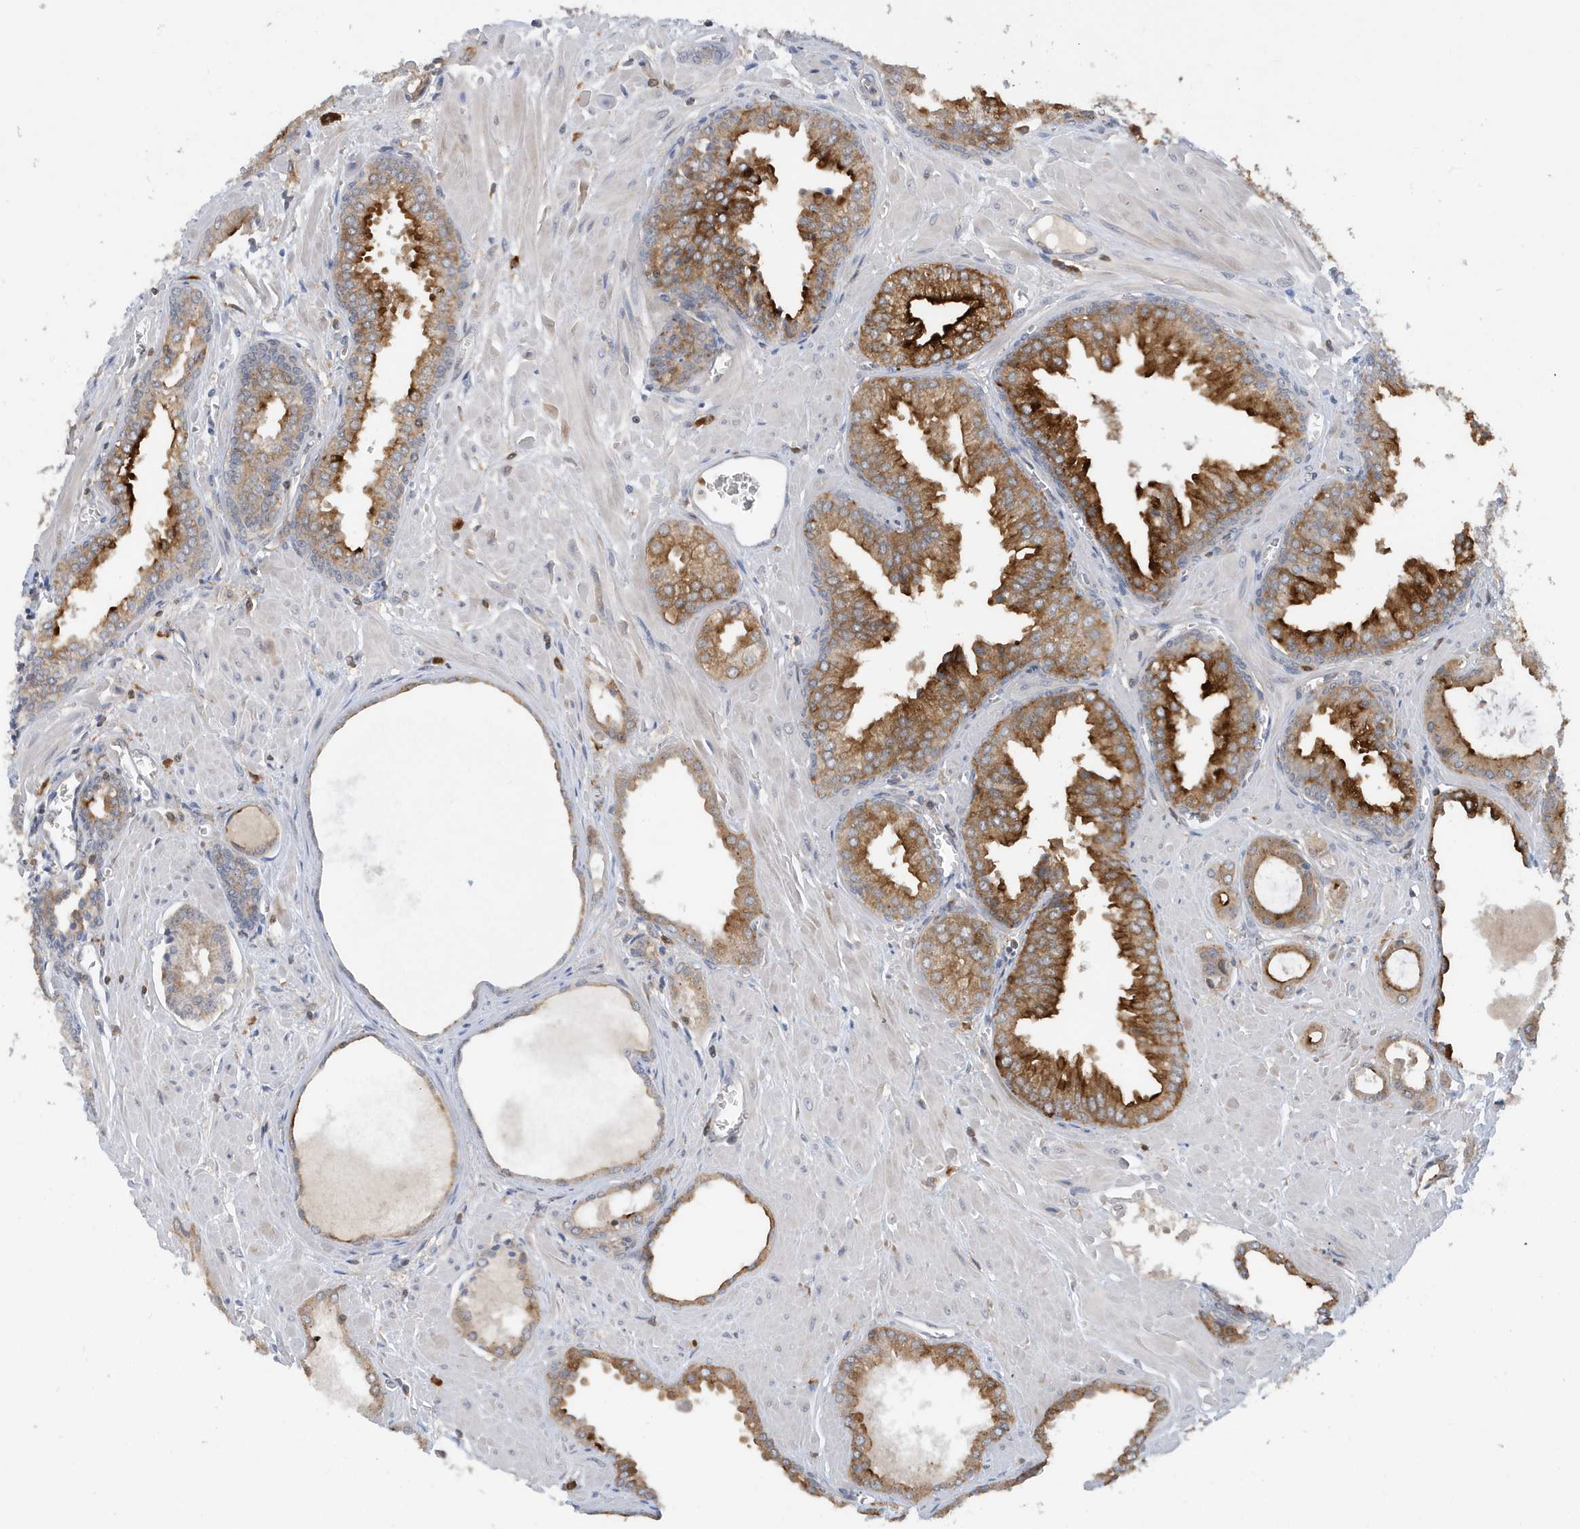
{"staining": {"intensity": "moderate", "quantity": "25%-75%", "location": "cytoplasmic/membranous"}, "tissue": "prostate cancer", "cell_type": "Tumor cells", "image_type": "cancer", "snomed": [{"axis": "morphology", "description": "Adenocarcinoma, Low grade"}, {"axis": "topography", "description": "Prostate"}], "caption": "DAB immunohistochemical staining of prostate cancer exhibits moderate cytoplasmic/membranous protein staining in about 25%-75% of tumor cells. (brown staining indicates protein expression, while blue staining denotes nuclei).", "gene": "NSUN3", "patient": {"sex": "male", "age": 67}}